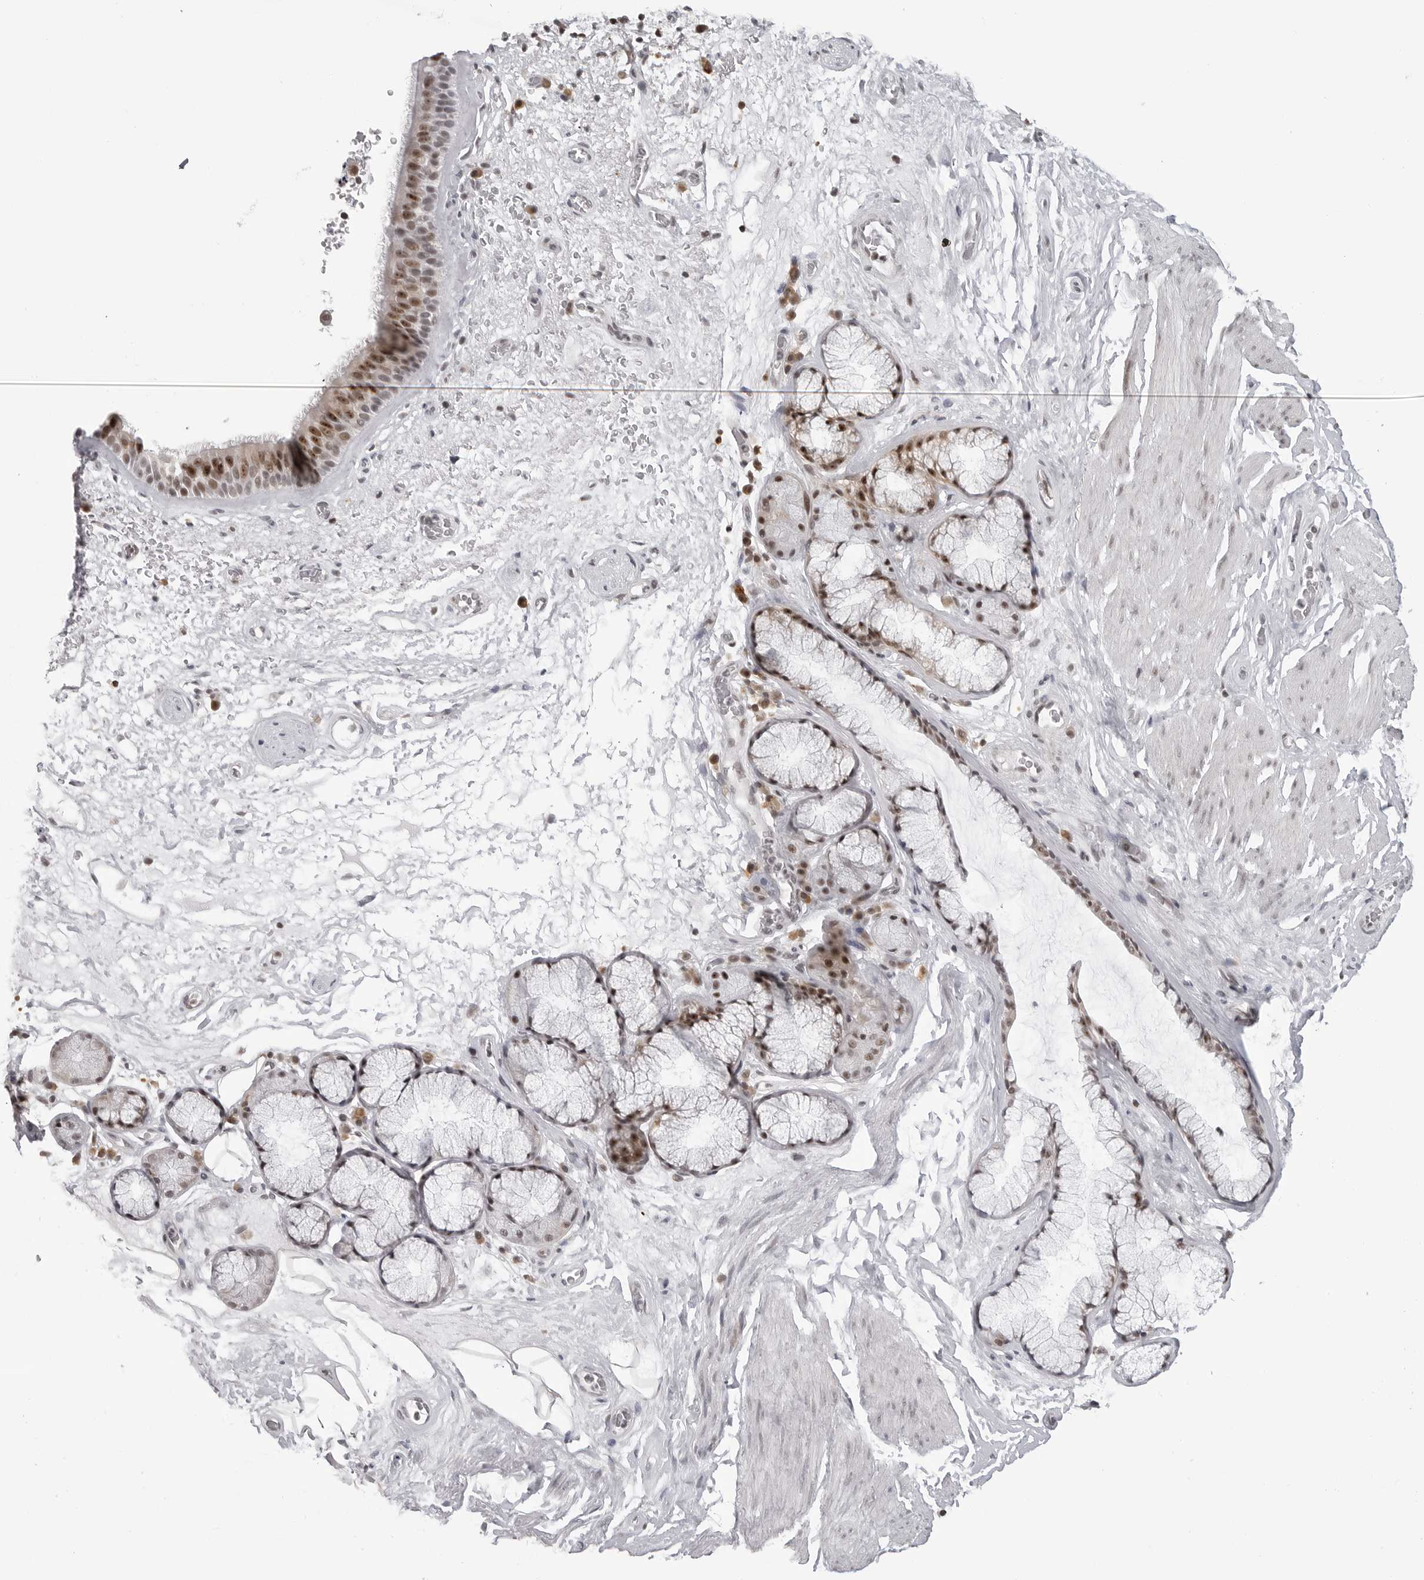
{"staining": {"intensity": "moderate", "quantity": ">75%", "location": "nuclear"}, "tissue": "bronchus", "cell_type": "Respiratory epithelial cells", "image_type": "normal", "snomed": [{"axis": "morphology", "description": "Normal tissue, NOS"}, {"axis": "topography", "description": "Cartilage tissue"}], "caption": "A photomicrograph showing moderate nuclear expression in approximately >75% of respiratory epithelial cells in unremarkable bronchus, as visualized by brown immunohistochemical staining.", "gene": "WRAP53", "patient": {"sex": "female", "age": 63}}